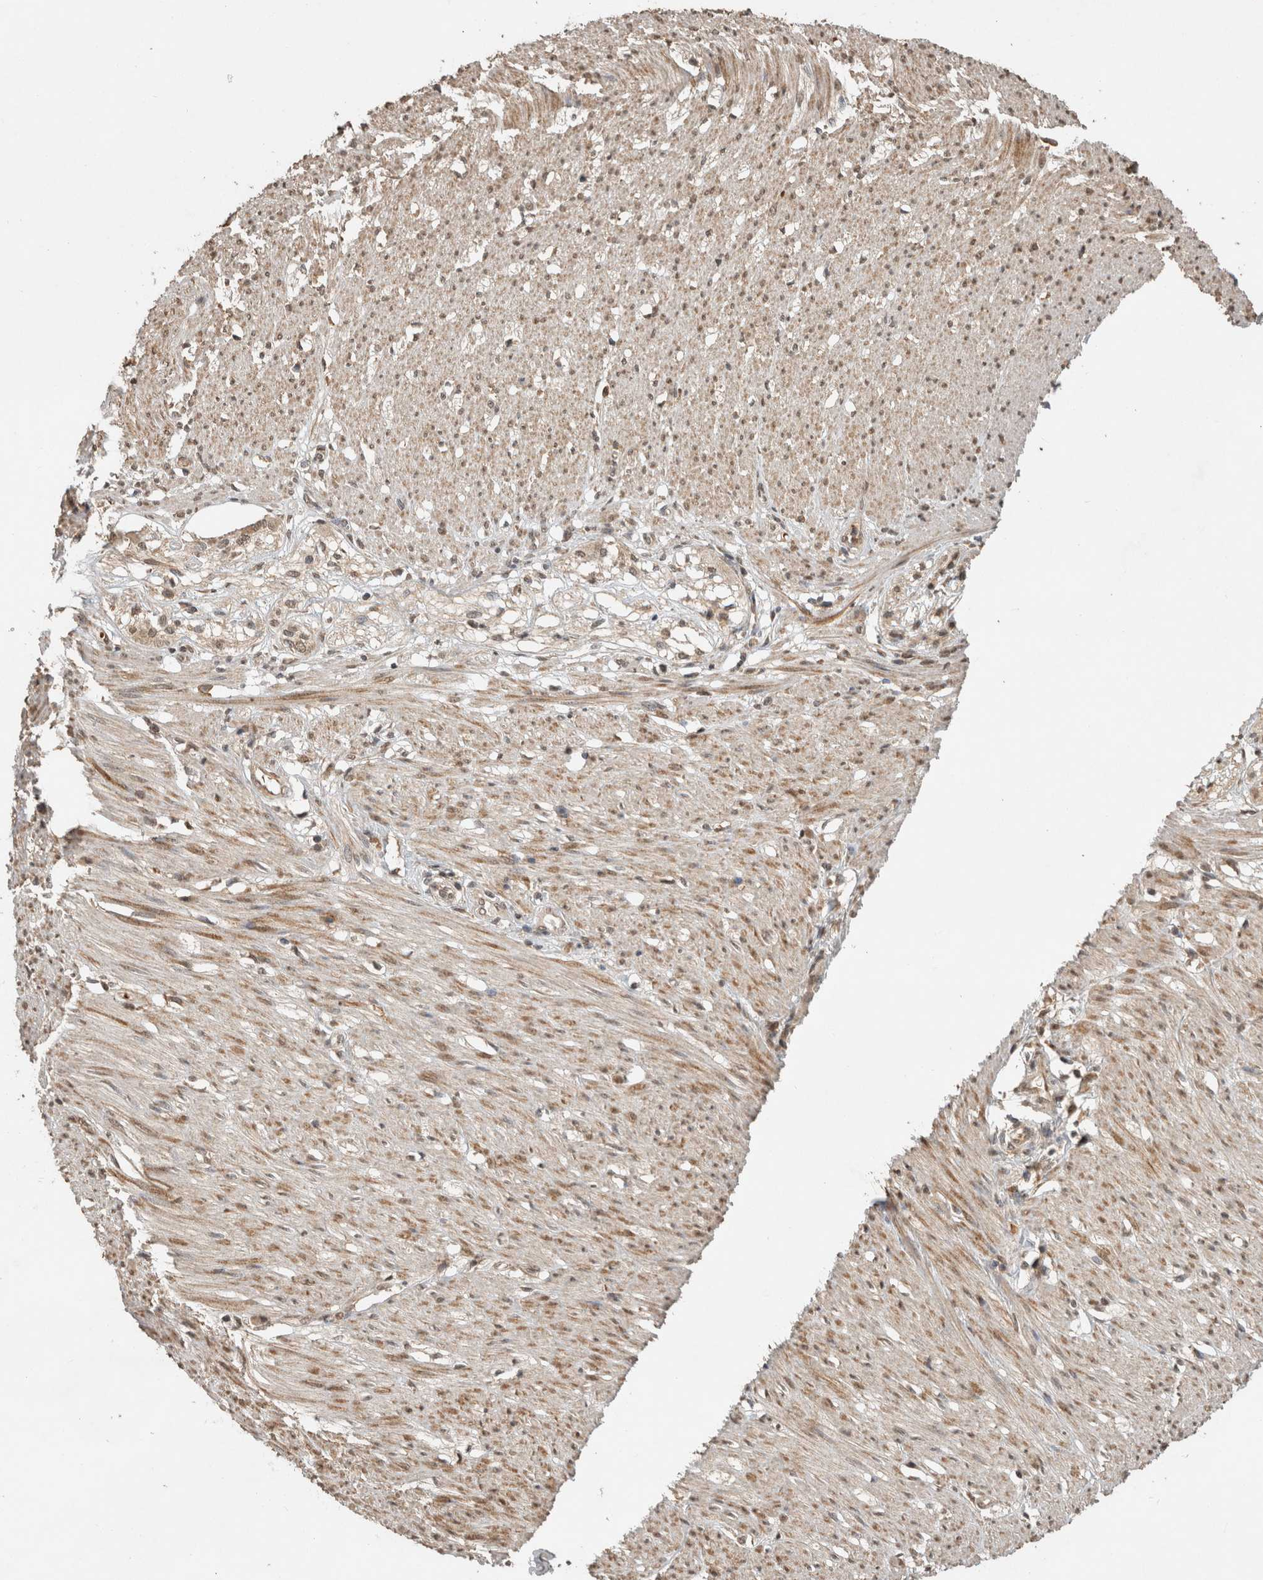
{"staining": {"intensity": "weak", "quantity": ">75%", "location": "cytoplasmic/membranous,nuclear"}, "tissue": "smooth muscle", "cell_type": "Smooth muscle cells", "image_type": "normal", "snomed": [{"axis": "morphology", "description": "Normal tissue, NOS"}, {"axis": "morphology", "description": "Adenocarcinoma, NOS"}, {"axis": "topography", "description": "Colon"}, {"axis": "topography", "description": "Peripheral nerve tissue"}], "caption": "A low amount of weak cytoplasmic/membranous,nuclear expression is seen in about >75% of smooth muscle cells in benign smooth muscle. The staining was performed using DAB, with brown indicating positive protein expression. Nuclei are stained blue with hematoxylin.", "gene": "FAM3A", "patient": {"sex": "male", "age": 14}}